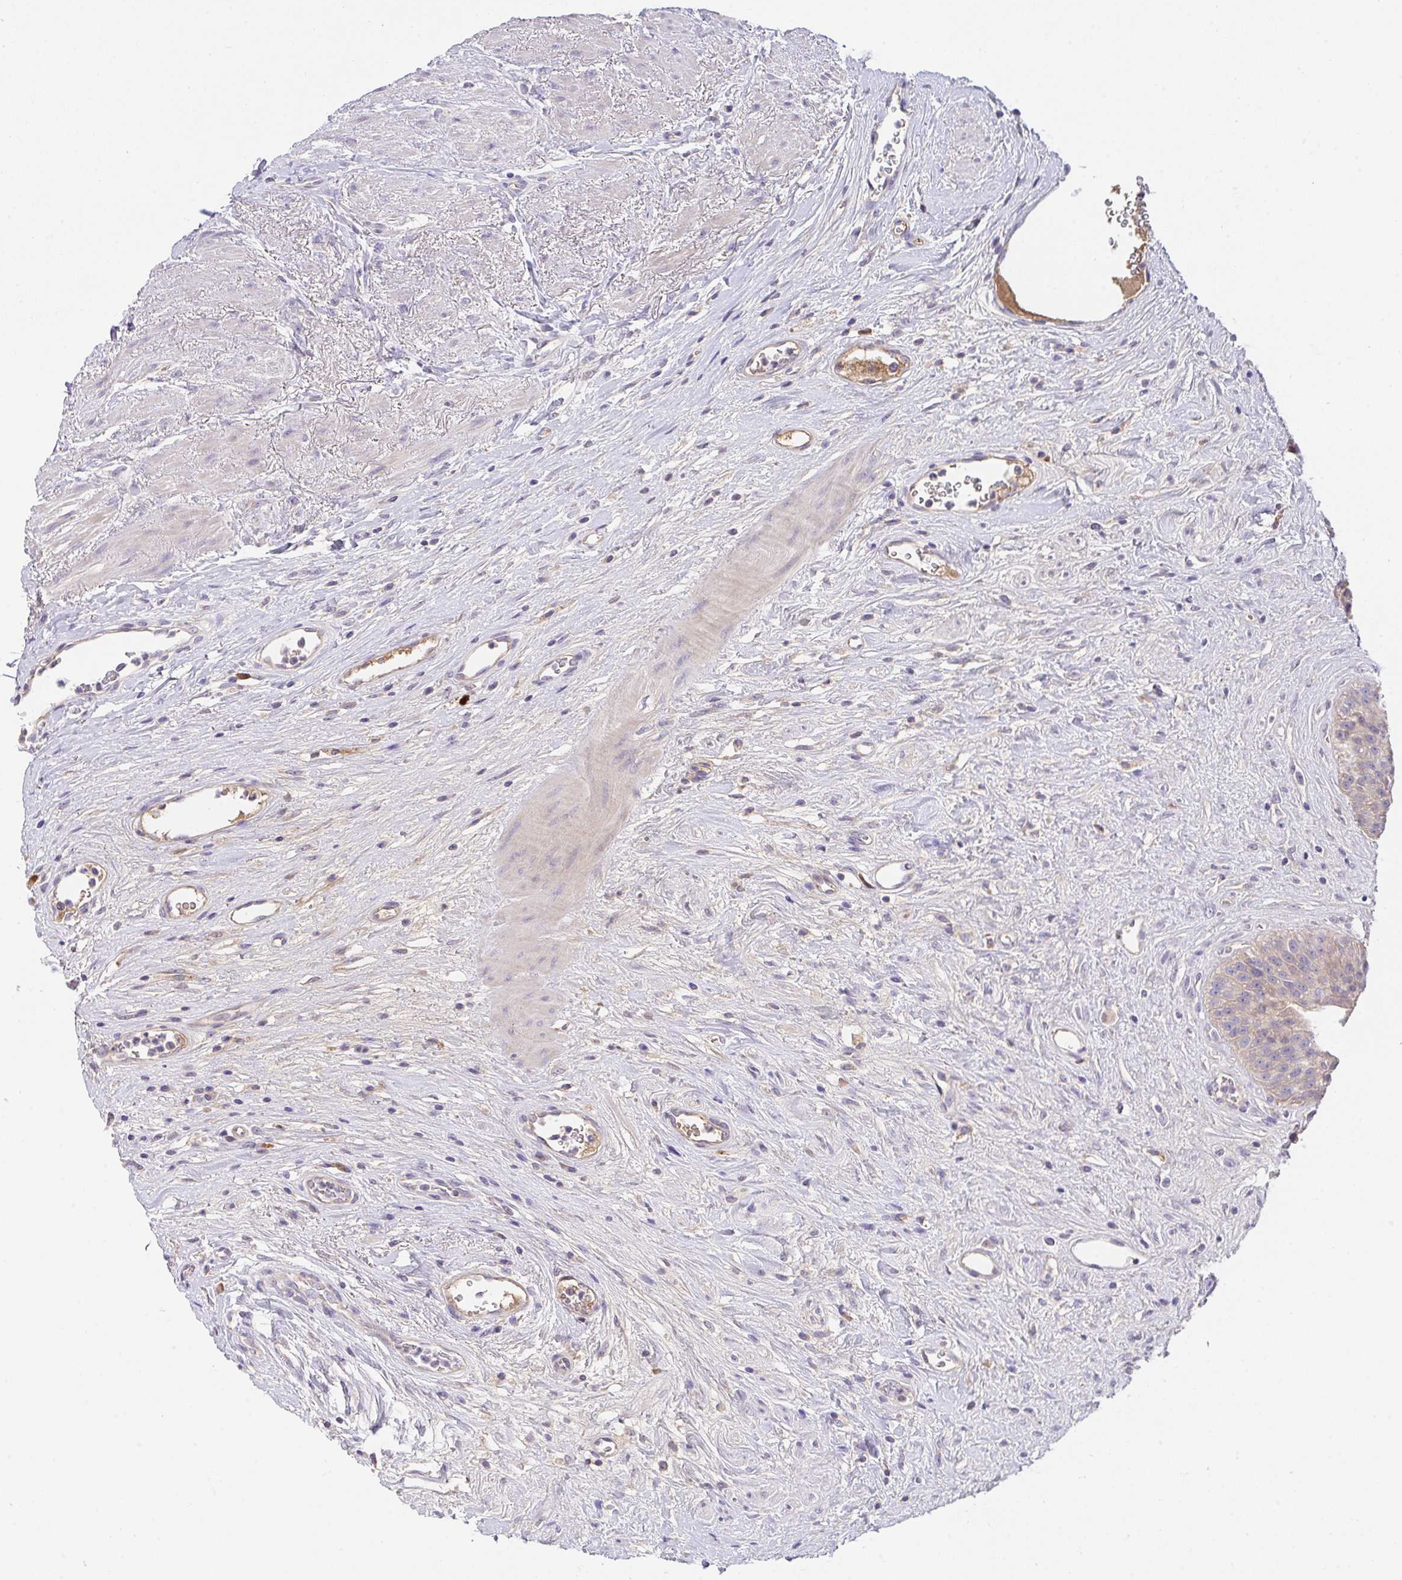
{"staining": {"intensity": "moderate", "quantity": "25%-75%", "location": "cytoplasmic/membranous"}, "tissue": "urinary bladder", "cell_type": "Urothelial cells", "image_type": "normal", "snomed": [{"axis": "morphology", "description": "Normal tissue, NOS"}, {"axis": "topography", "description": "Urinary bladder"}], "caption": "Immunohistochemistry (IHC) photomicrograph of normal human urinary bladder stained for a protein (brown), which demonstrates medium levels of moderate cytoplasmic/membranous expression in approximately 25%-75% of urothelial cells.", "gene": "ZNF581", "patient": {"sex": "female", "age": 56}}